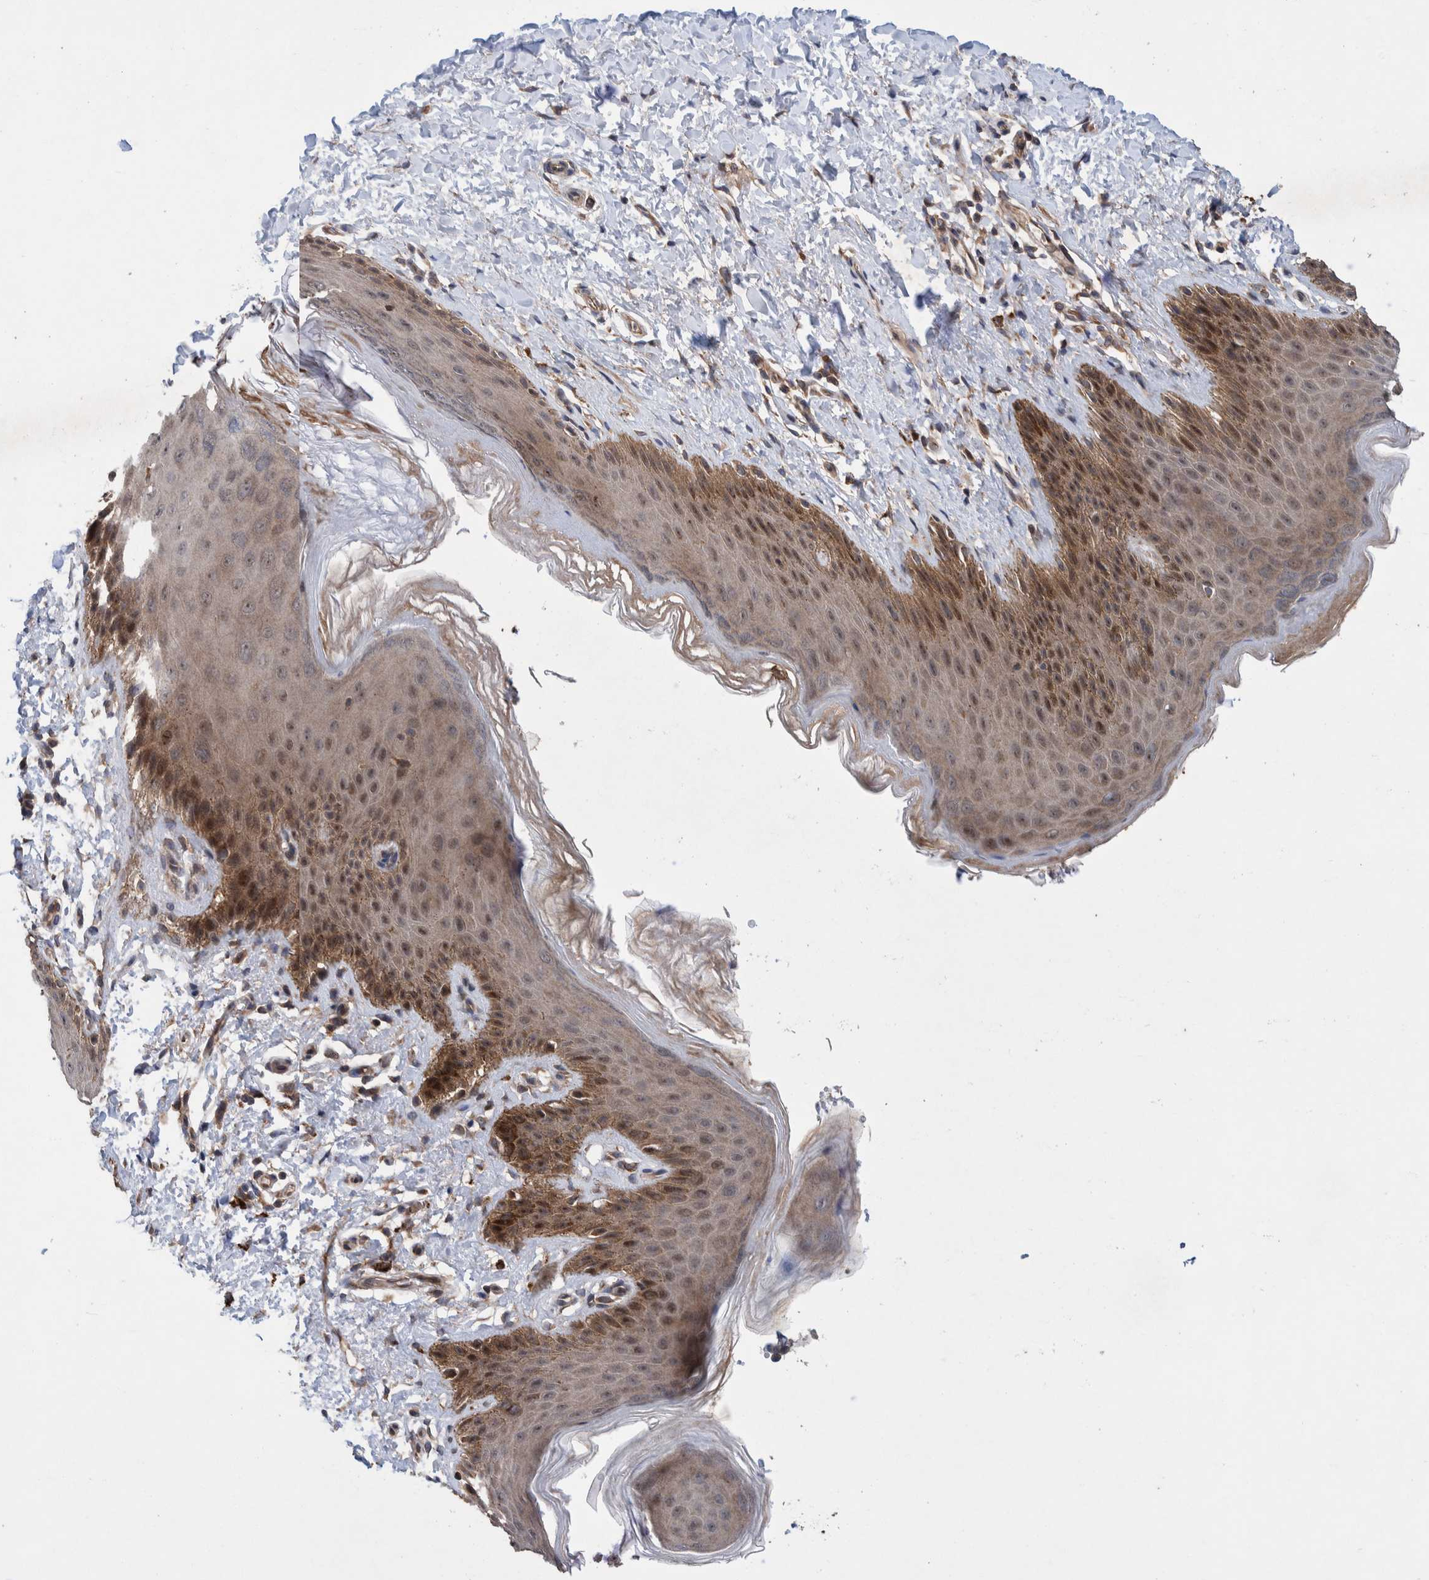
{"staining": {"intensity": "moderate", "quantity": "25%-75%", "location": "cytoplasmic/membranous"}, "tissue": "skin", "cell_type": "Epidermal cells", "image_type": "normal", "snomed": [{"axis": "morphology", "description": "Normal tissue, NOS"}, {"axis": "topography", "description": "Anal"}, {"axis": "topography", "description": "Peripheral nerve tissue"}], "caption": "Brown immunohistochemical staining in normal human skin reveals moderate cytoplasmic/membranous expression in approximately 25%-75% of epidermal cells.", "gene": "PIK3R6", "patient": {"sex": "male", "age": 44}}